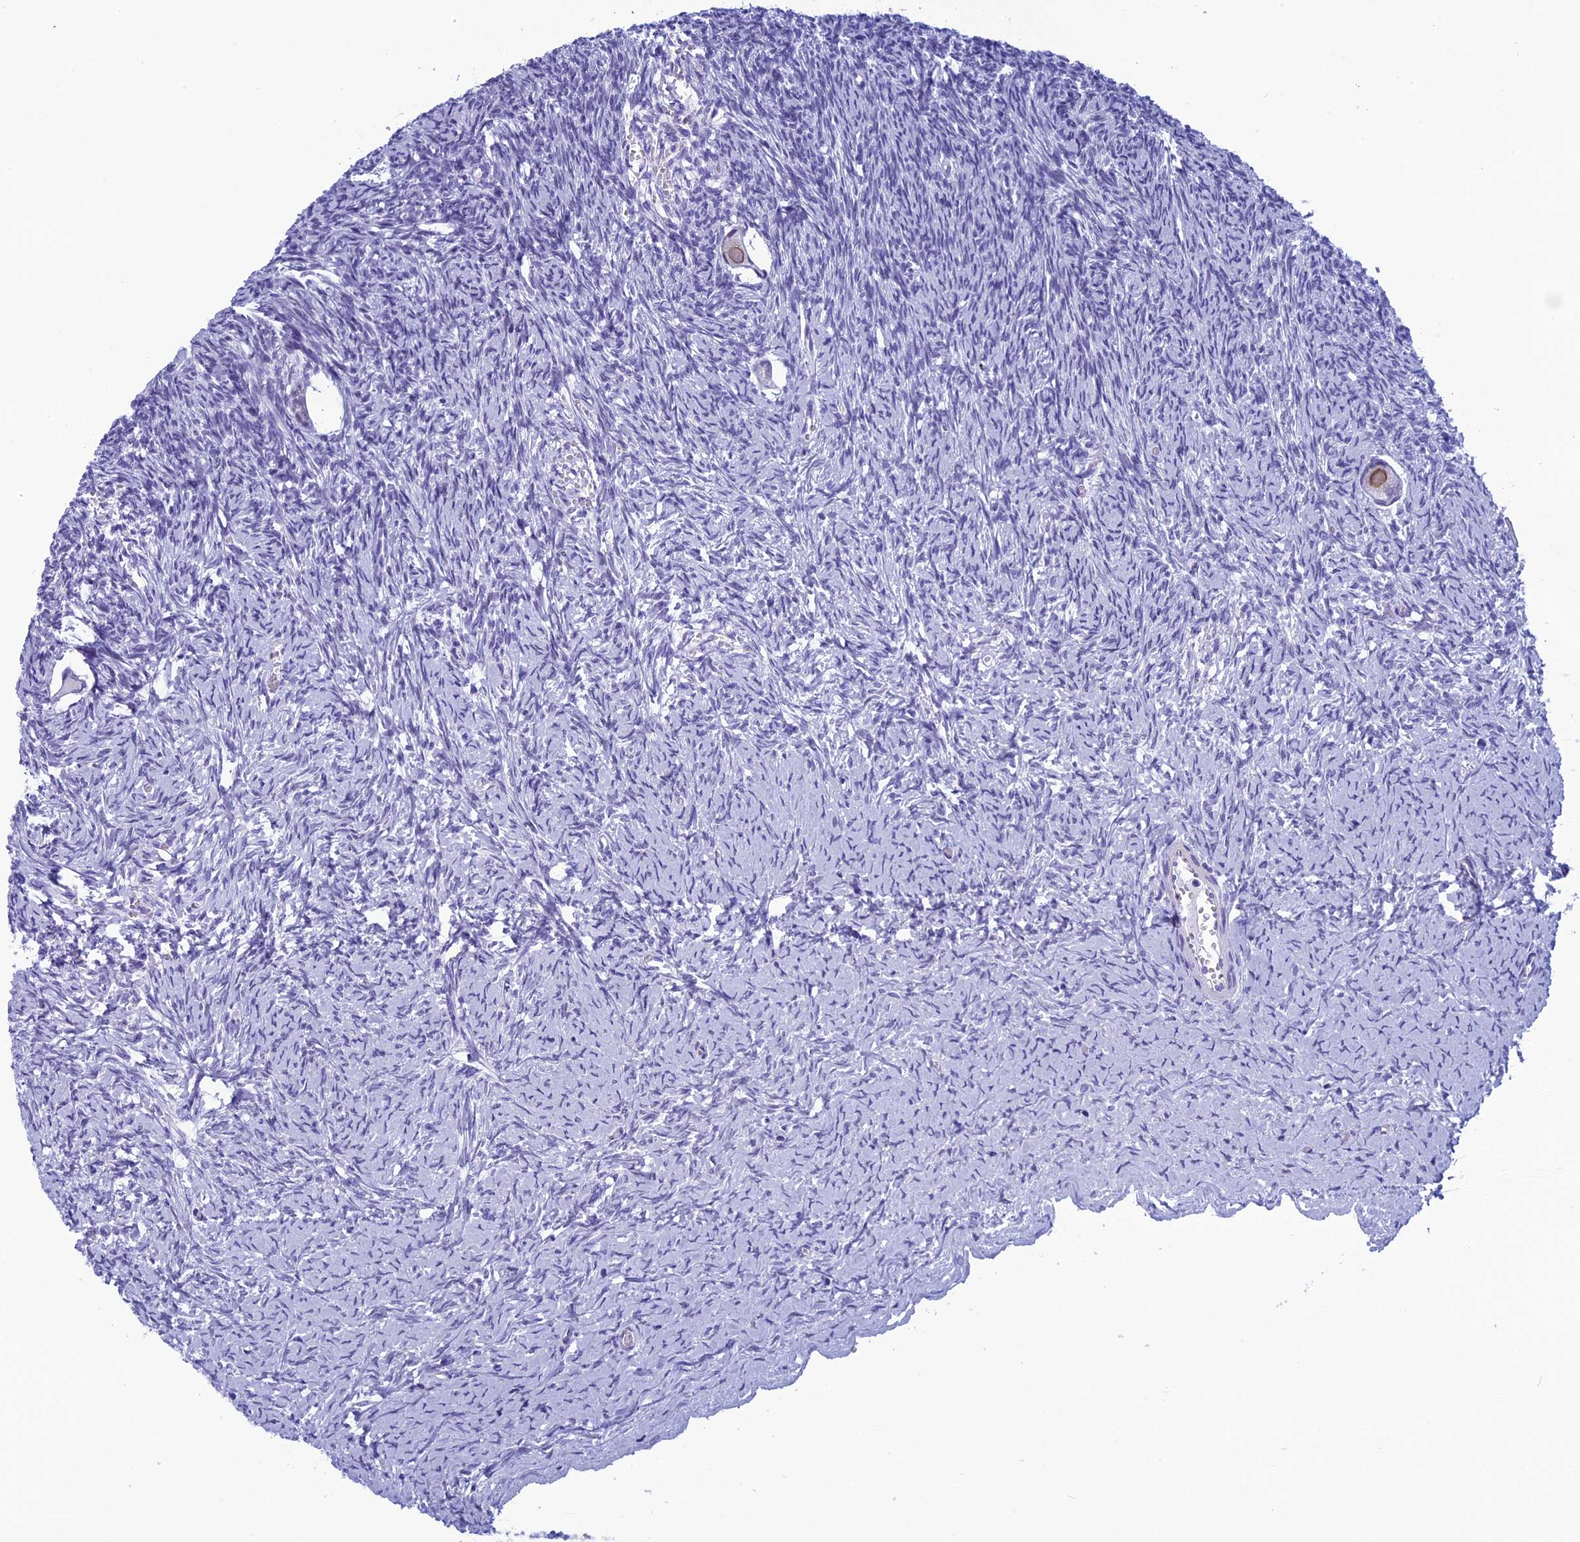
{"staining": {"intensity": "moderate", "quantity": ">75%", "location": "cytoplasmic/membranous,nuclear"}, "tissue": "ovary", "cell_type": "Follicle cells", "image_type": "normal", "snomed": [{"axis": "morphology", "description": "Normal tissue, NOS"}, {"axis": "topography", "description": "Ovary"}], "caption": "Moderate cytoplasmic/membranous,nuclear expression is seen in approximately >75% of follicle cells in benign ovary.", "gene": "FAM169A", "patient": {"sex": "female", "age": 39}}